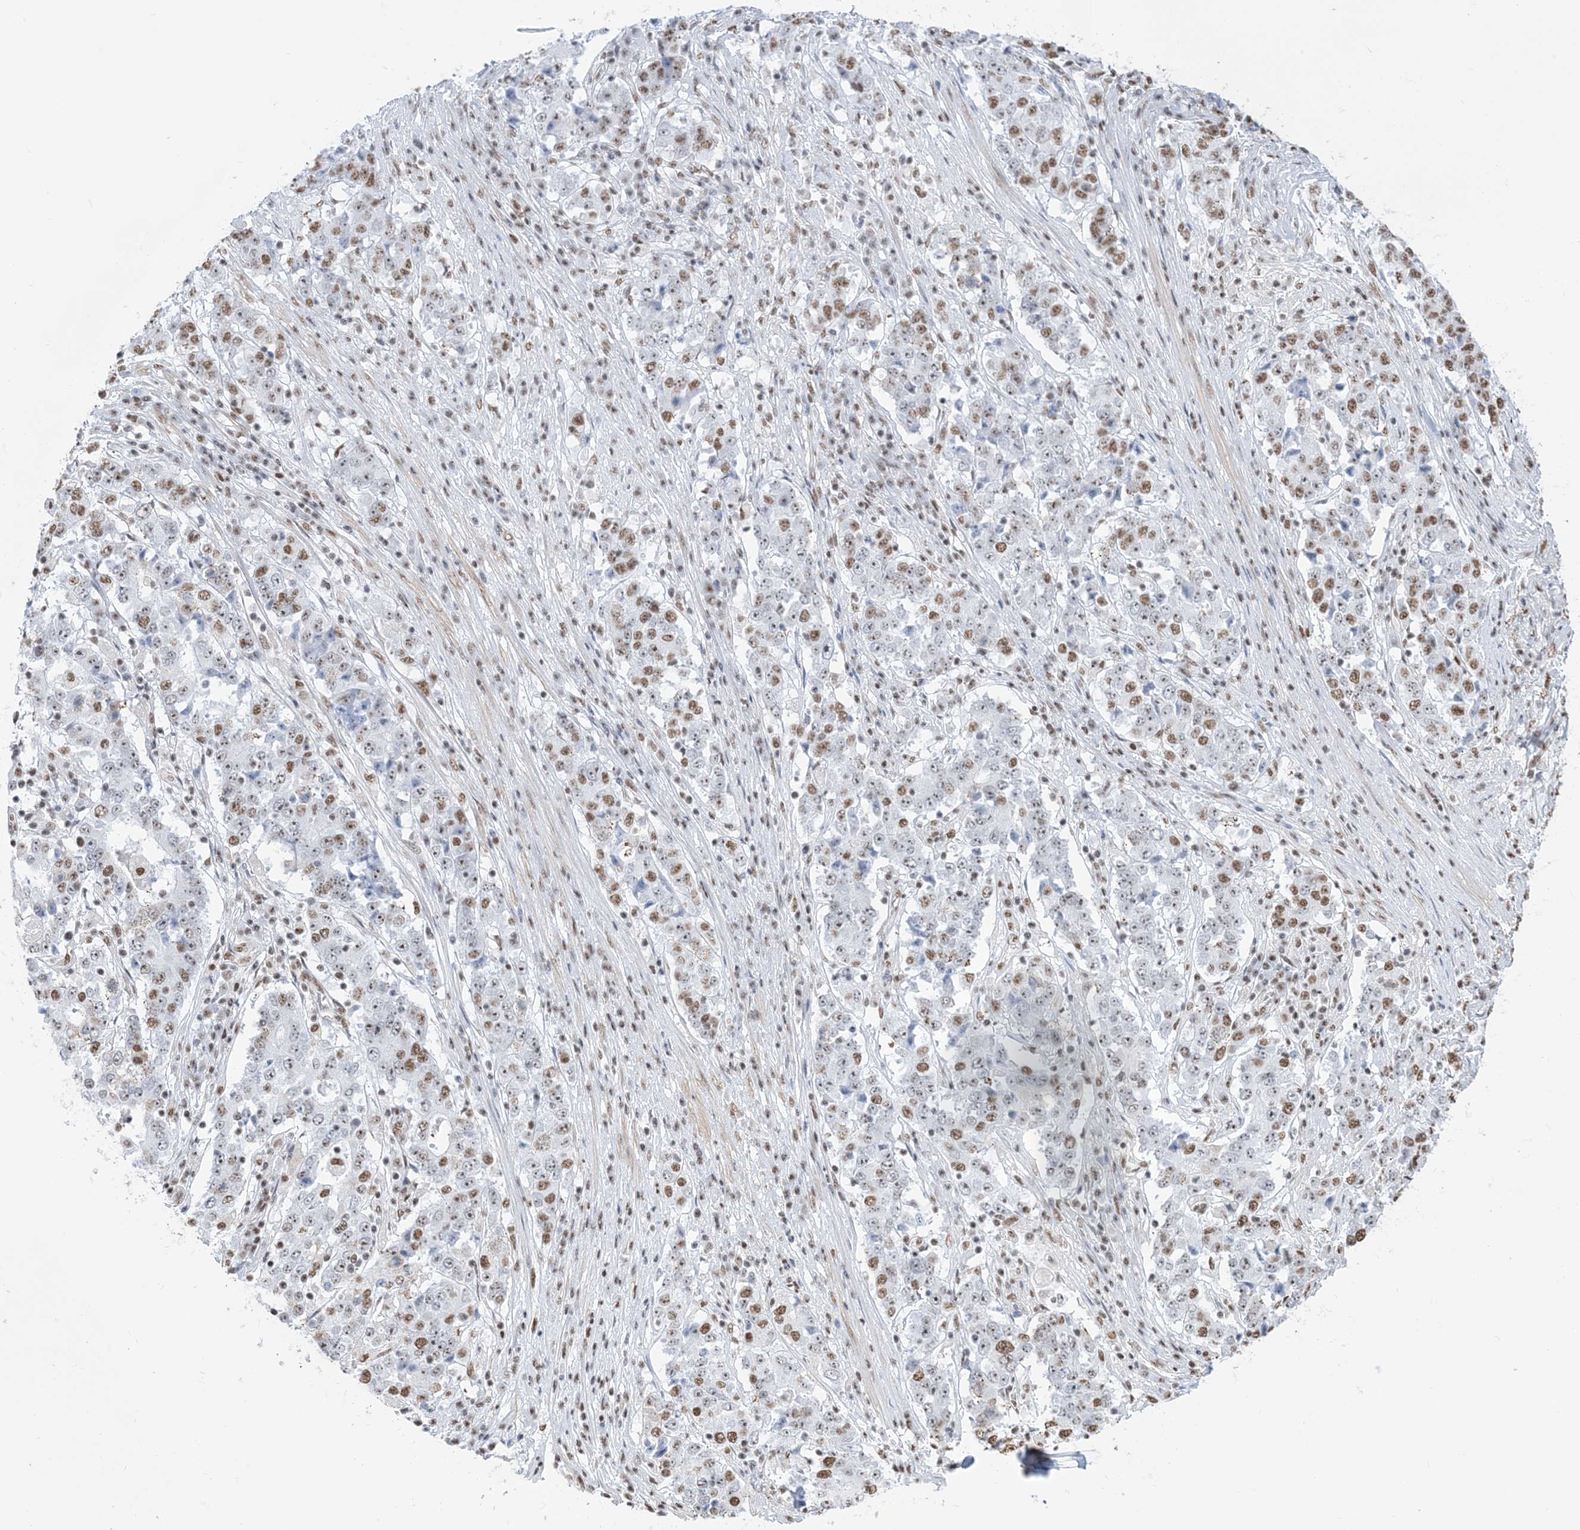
{"staining": {"intensity": "moderate", "quantity": "25%-75%", "location": "nuclear"}, "tissue": "stomach cancer", "cell_type": "Tumor cells", "image_type": "cancer", "snomed": [{"axis": "morphology", "description": "Adenocarcinoma, NOS"}, {"axis": "topography", "description": "Stomach"}], "caption": "DAB (3,3'-diaminobenzidine) immunohistochemical staining of human stomach adenocarcinoma displays moderate nuclear protein staining in approximately 25%-75% of tumor cells.", "gene": "ZNF792", "patient": {"sex": "male", "age": 59}}